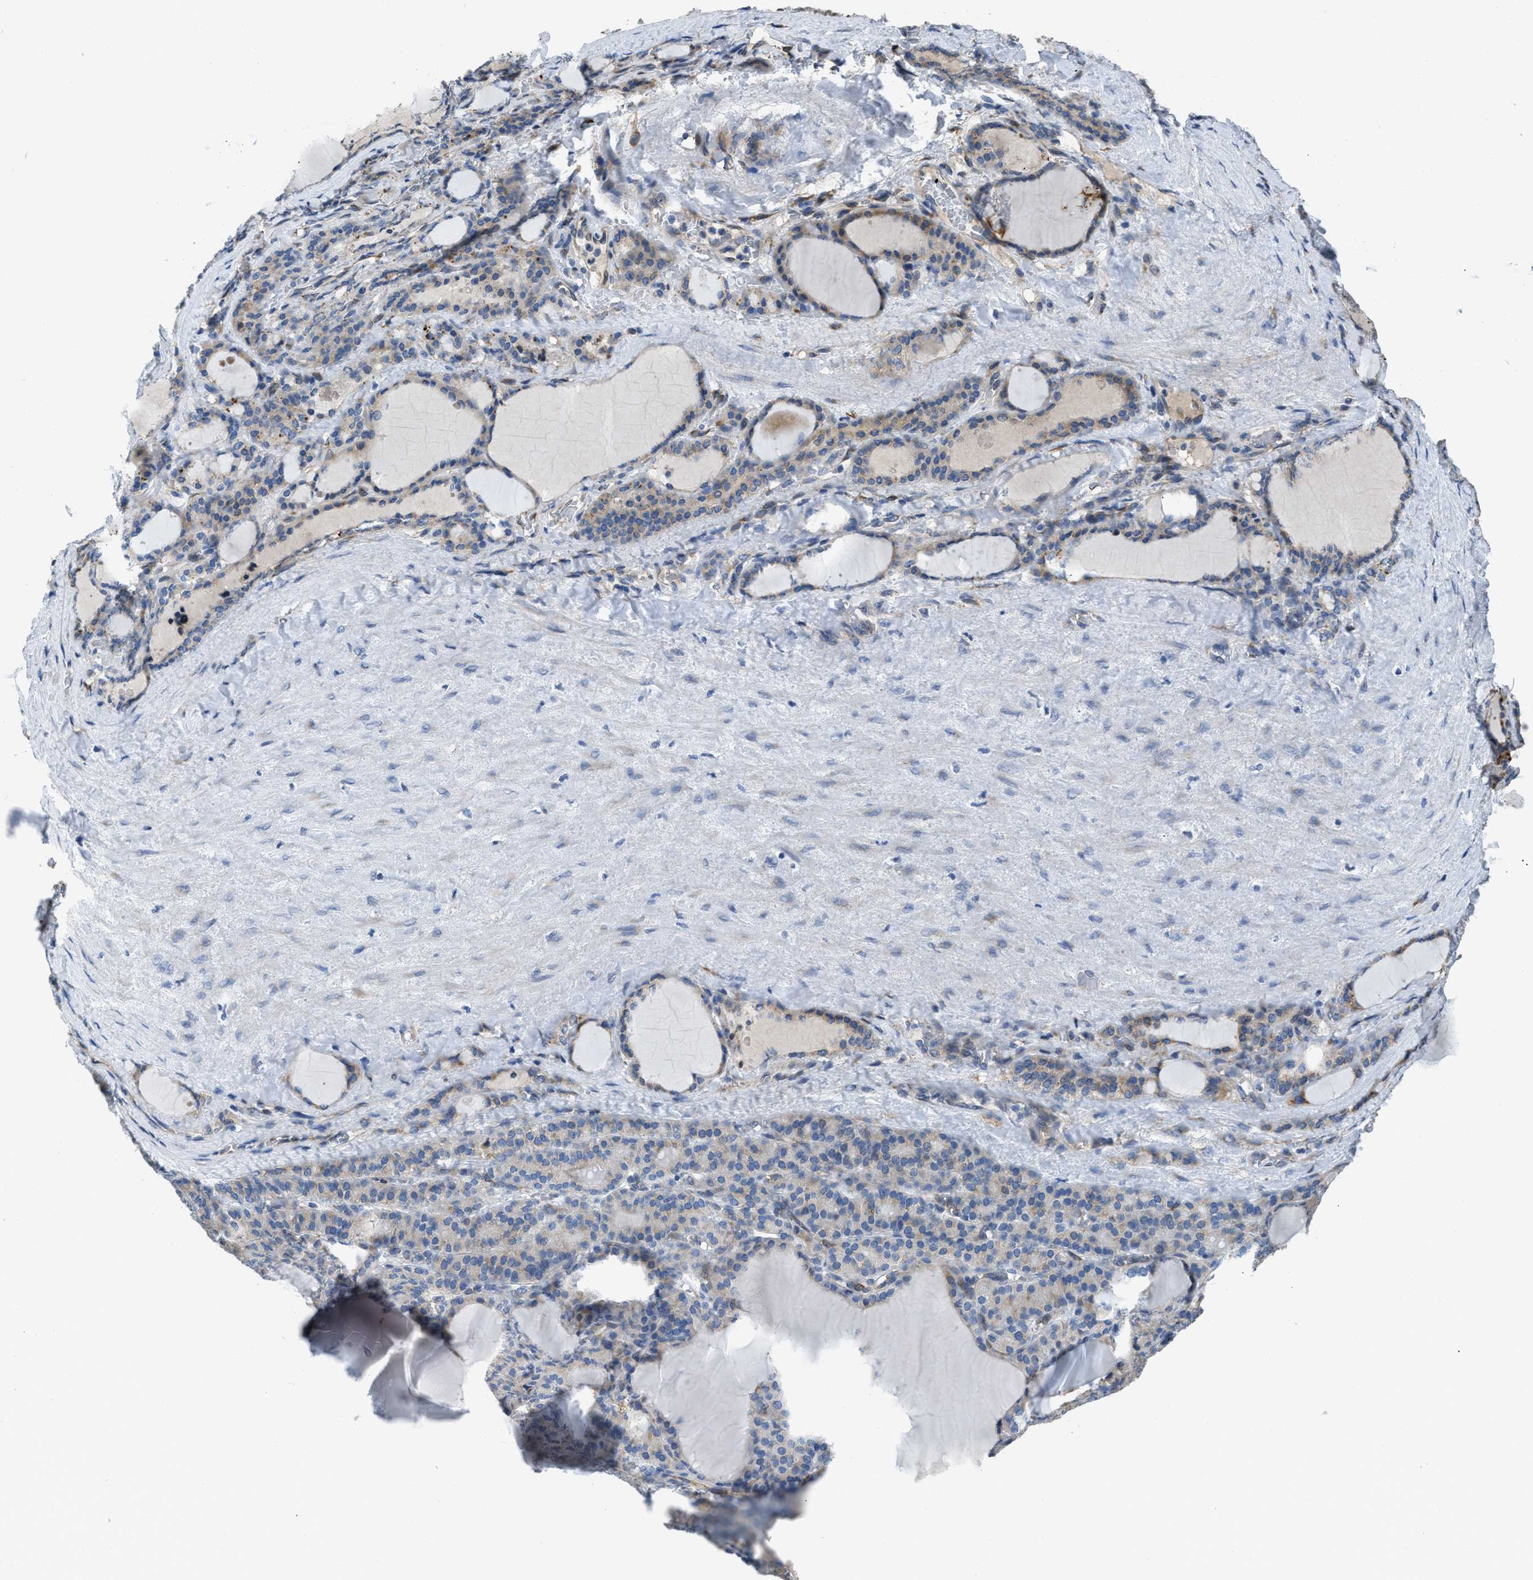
{"staining": {"intensity": "weak", "quantity": ">75%", "location": "cytoplasmic/membranous"}, "tissue": "thyroid gland", "cell_type": "Glandular cells", "image_type": "normal", "snomed": [{"axis": "morphology", "description": "Normal tissue, NOS"}, {"axis": "topography", "description": "Thyroid gland"}], "caption": "Protein staining of benign thyroid gland reveals weak cytoplasmic/membranous staining in about >75% of glandular cells. The protein of interest is shown in brown color, while the nuclei are stained blue.", "gene": "GGCX", "patient": {"sex": "female", "age": 28}}